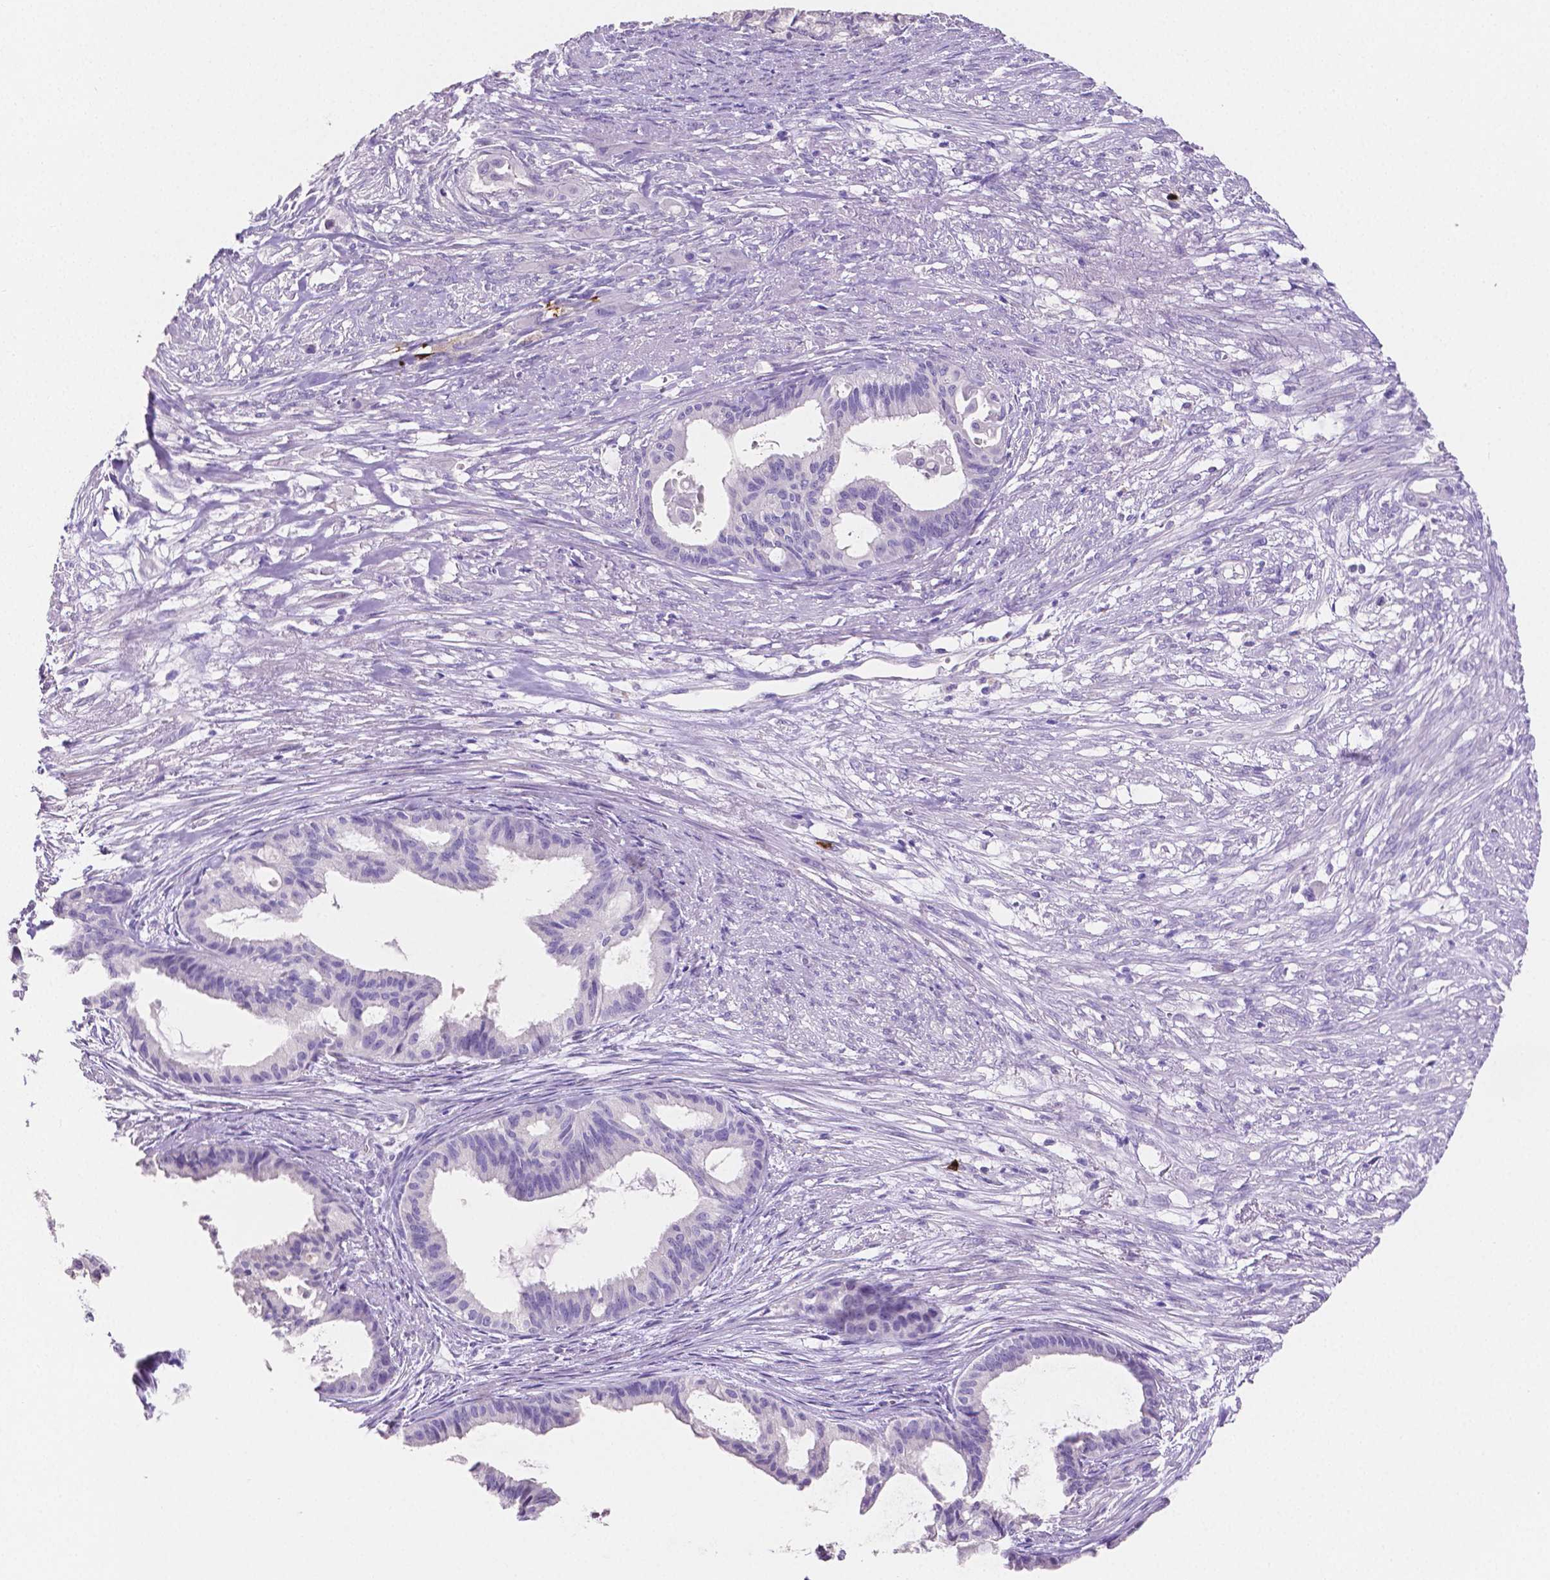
{"staining": {"intensity": "negative", "quantity": "none", "location": "none"}, "tissue": "endometrial cancer", "cell_type": "Tumor cells", "image_type": "cancer", "snomed": [{"axis": "morphology", "description": "Adenocarcinoma, NOS"}, {"axis": "topography", "description": "Endometrium"}], "caption": "DAB (3,3'-diaminobenzidine) immunohistochemical staining of human endometrial adenocarcinoma exhibits no significant staining in tumor cells.", "gene": "MMP9", "patient": {"sex": "female", "age": 86}}